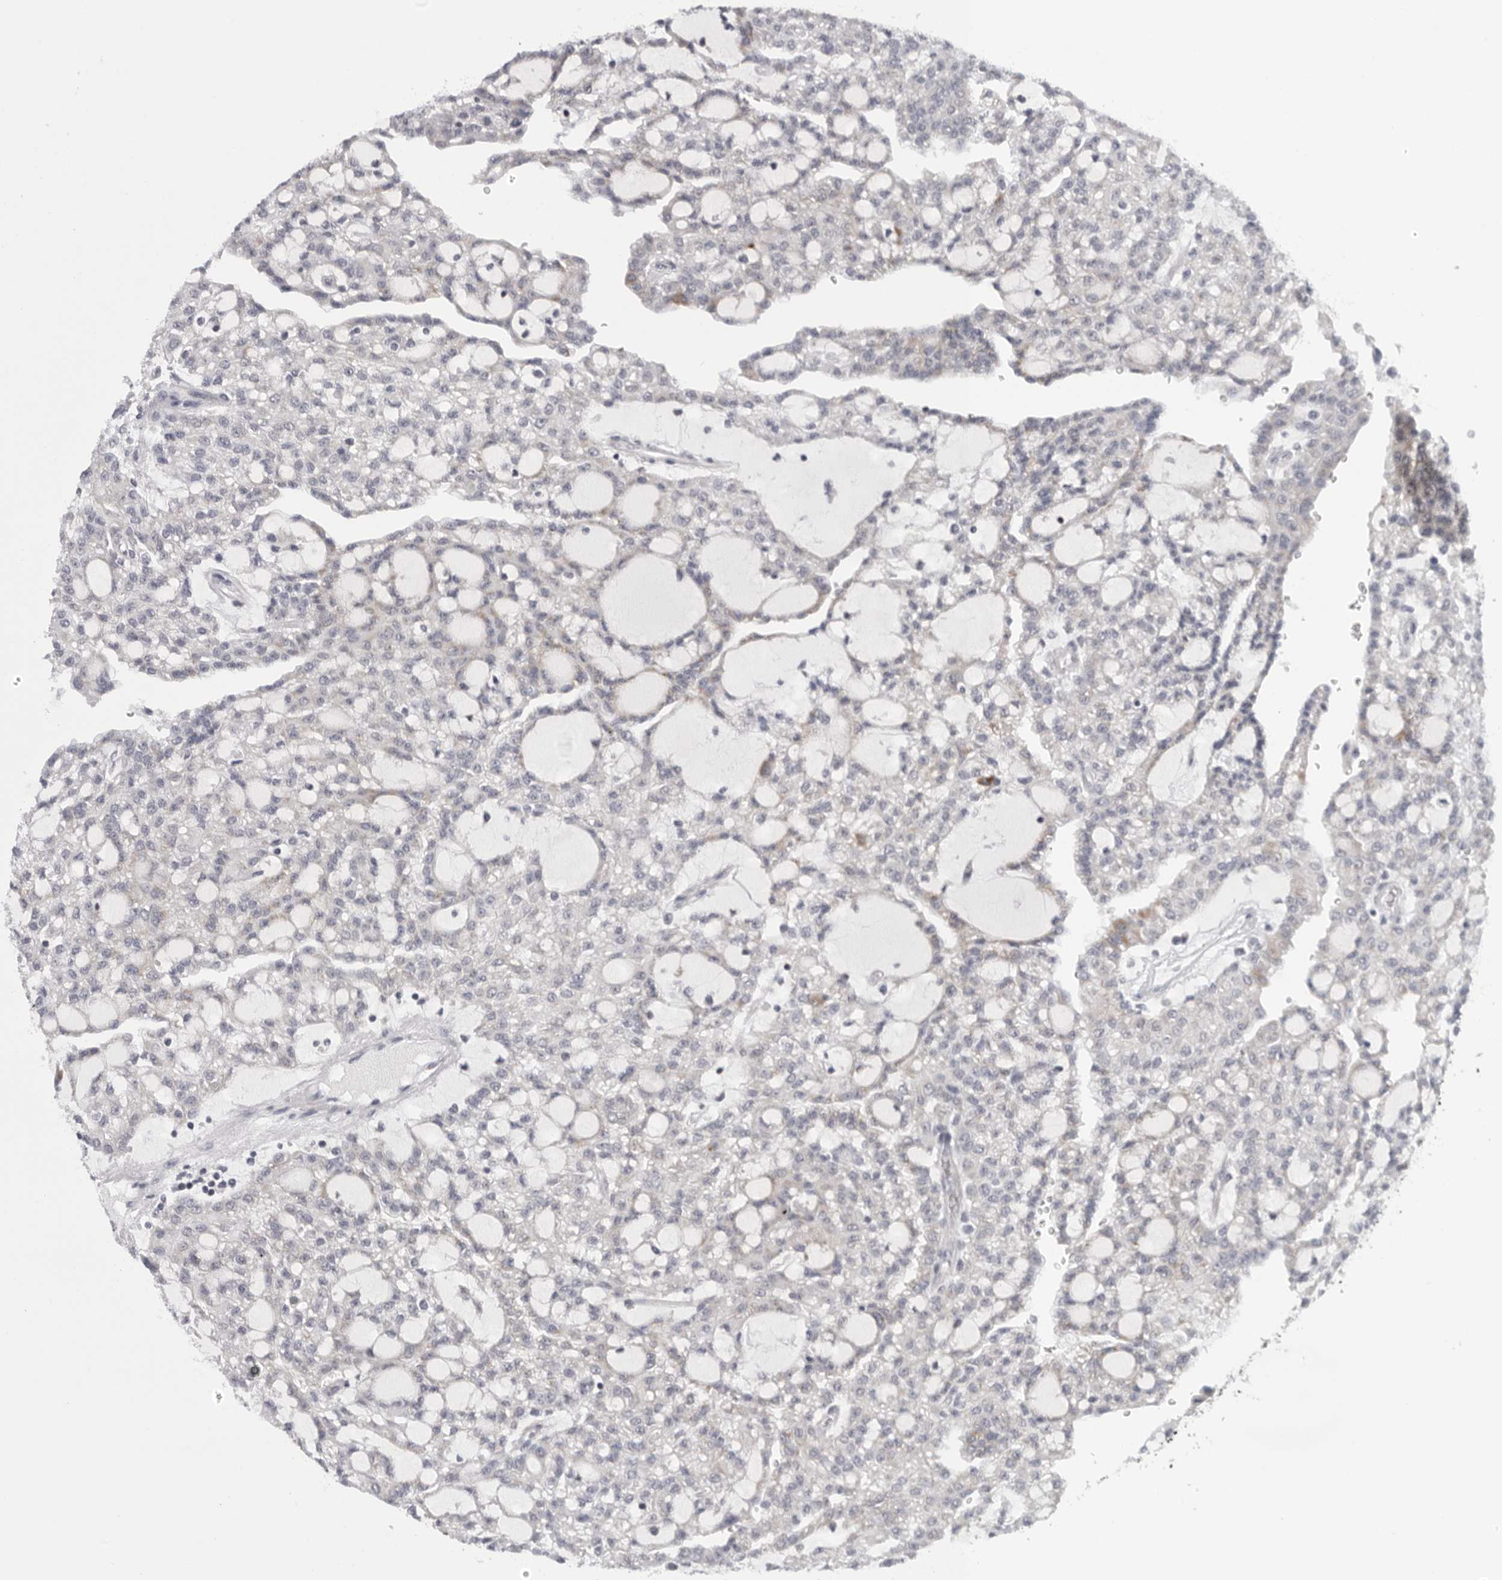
{"staining": {"intensity": "negative", "quantity": "none", "location": "none"}, "tissue": "renal cancer", "cell_type": "Tumor cells", "image_type": "cancer", "snomed": [{"axis": "morphology", "description": "Adenocarcinoma, NOS"}, {"axis": "topography", "description": "Kidney"}], "caption": "Histopathology image shows no protein positivity in tumor cells of renal cancer tissue.", "gene": "CPT2", "patient": {"sex": "male", "age": 63}}